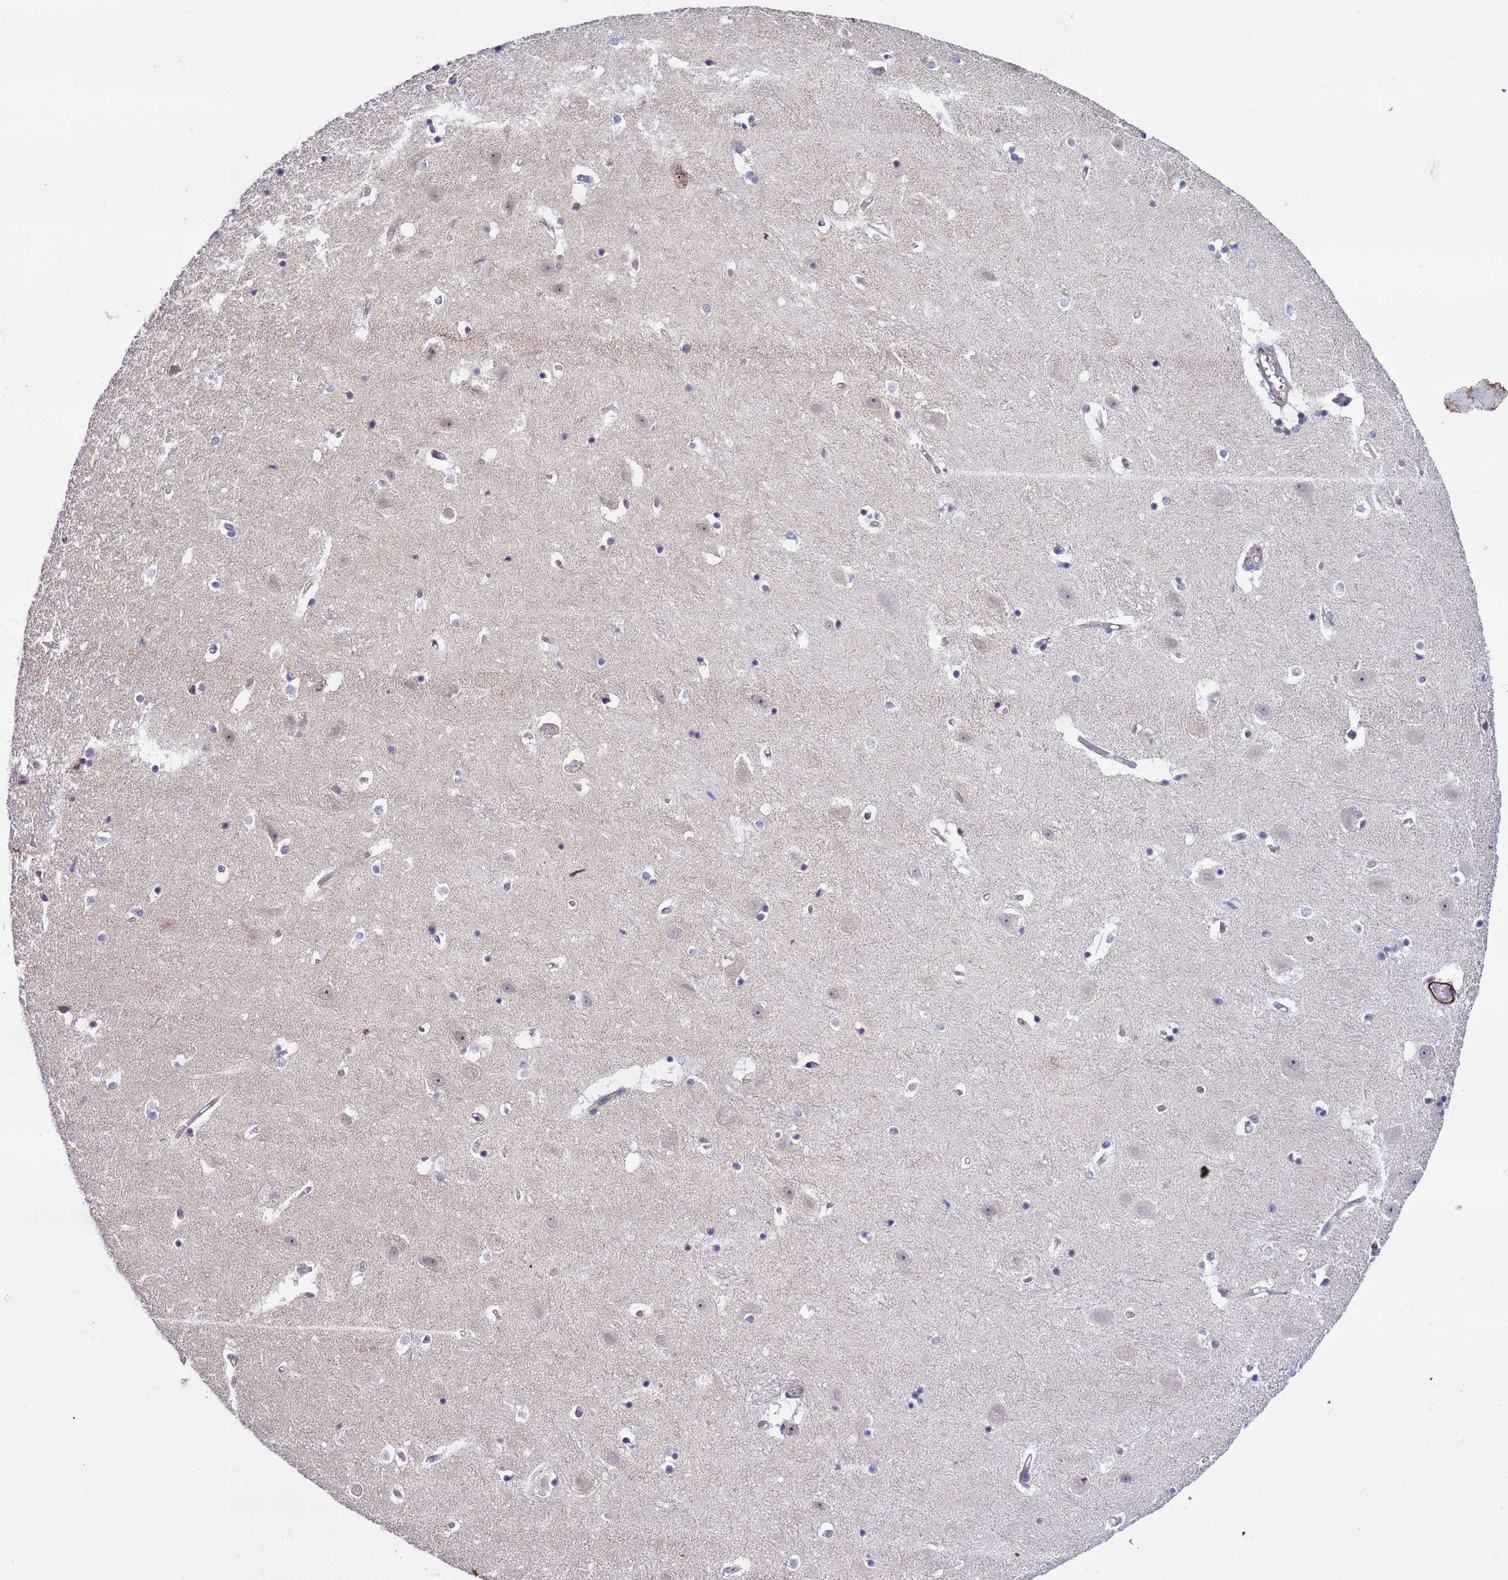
{"staining": {"intensity": "negative", "quantity": "none", "location": "none"}, "tissue": "hippocampus", "cell_type": "Glial cells", "image_type": "normal", "snomed": [{"axis": "morphology", "description": "Normal tissue, NOS"}, {"axis": "topography", "description": "Hippocampus"}], "caption": "This photomicrograph is of benign hippocampus stained with IHC to label a protein in brown with the nuclei are counter-stained blue. There is no expression in glial cells.", "gene": "GEN1", "patient": {"sex": "female", "age": 52}}